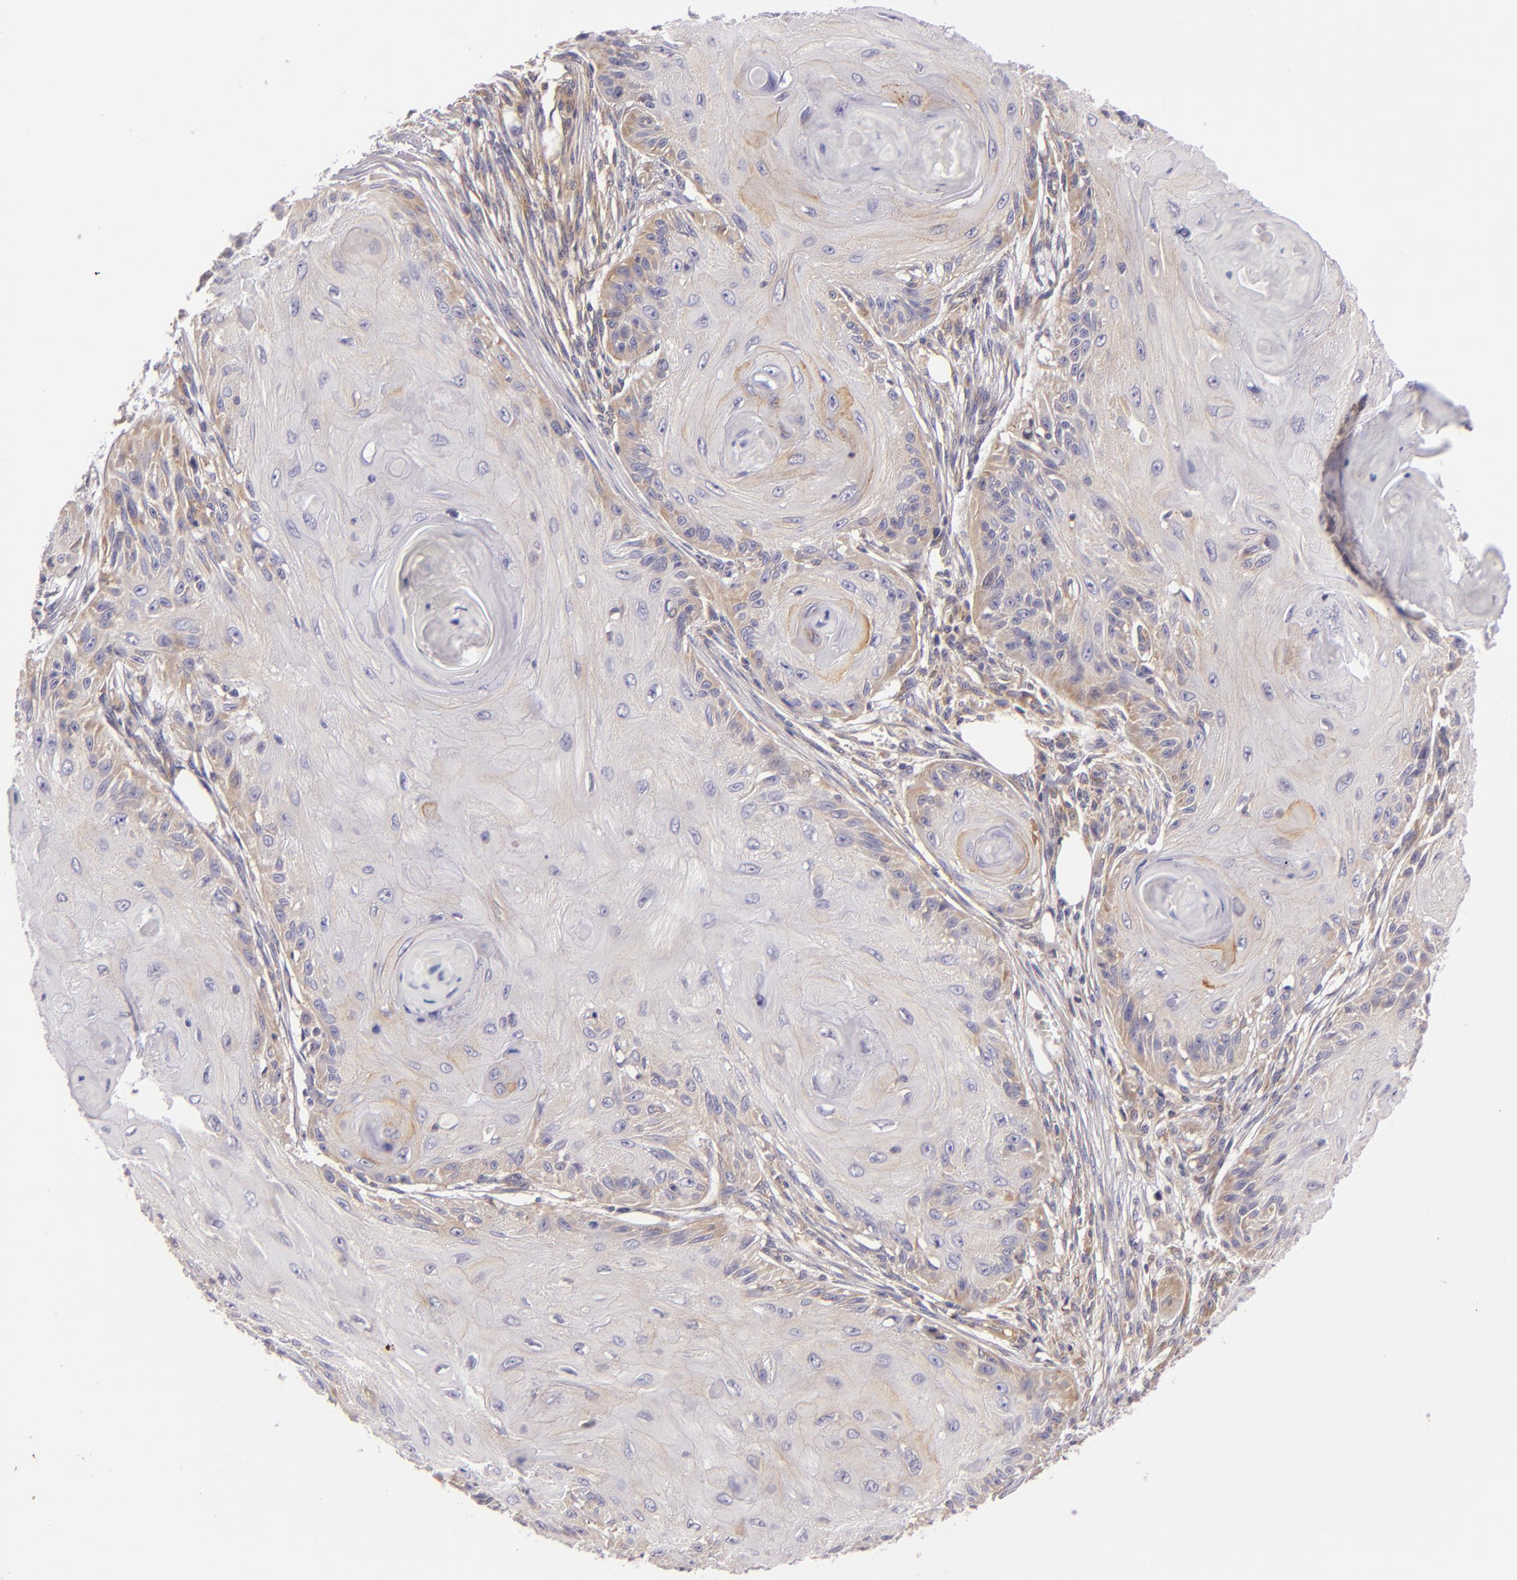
{"staining": {"intensity": "moderate", "quantity": "<25%", "location": "cytoplasmic/membranous"}, "tissue": "skin cancer", "cell_type": "Tumor cells", "image_type": "cancer", "snomed": [{"axis": "morphology", "description": "Squamous cell carcinoma, NOS"}, {"axis": "topography", "description": "Skin"}], "caption": "Tumor cells exhibit moderate cytoplasmic/membranous staining in approximately <25% of cells in squamous cell carcinoma (skin).", "gene": "UPF3B", "patient": {"sex": "female", "age": 88}}